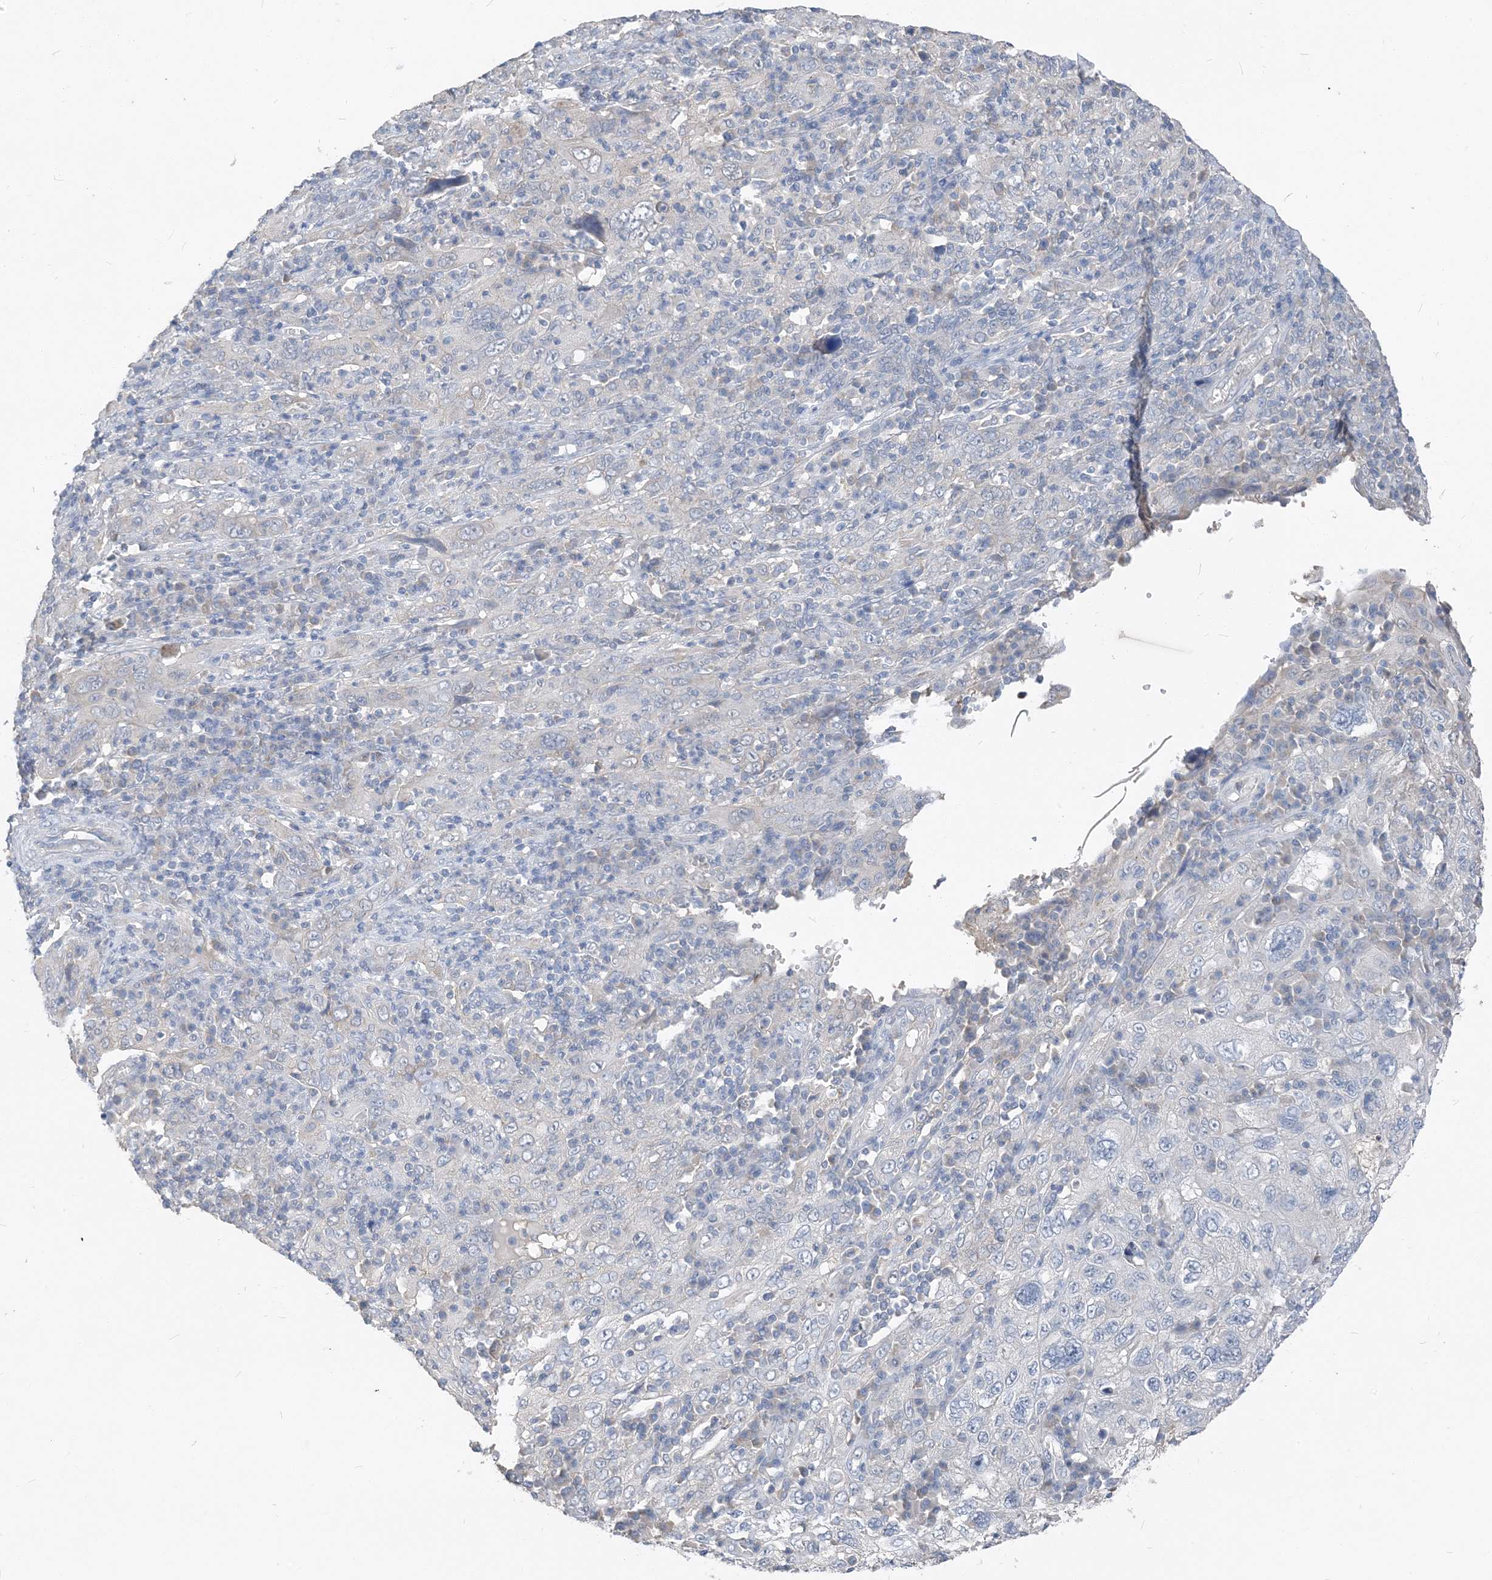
{"staining": {"intensity": "negative", "quantity": "none", "location": "none"}, "tissue": "cervical cancer", "cell_type": "Tumor cells", "image_type": "cancer", "snomed": [{"axis": "morphology", "description": "Squamous cell carcinoma, NOS"}, {"axis": "topography", "description": "Cervix"}], "caption": "The image shows no significant staining in tumor cells of cervical cancer.", "gene": "NCOA7", "patient": {"sex": "female", "age": 46}}